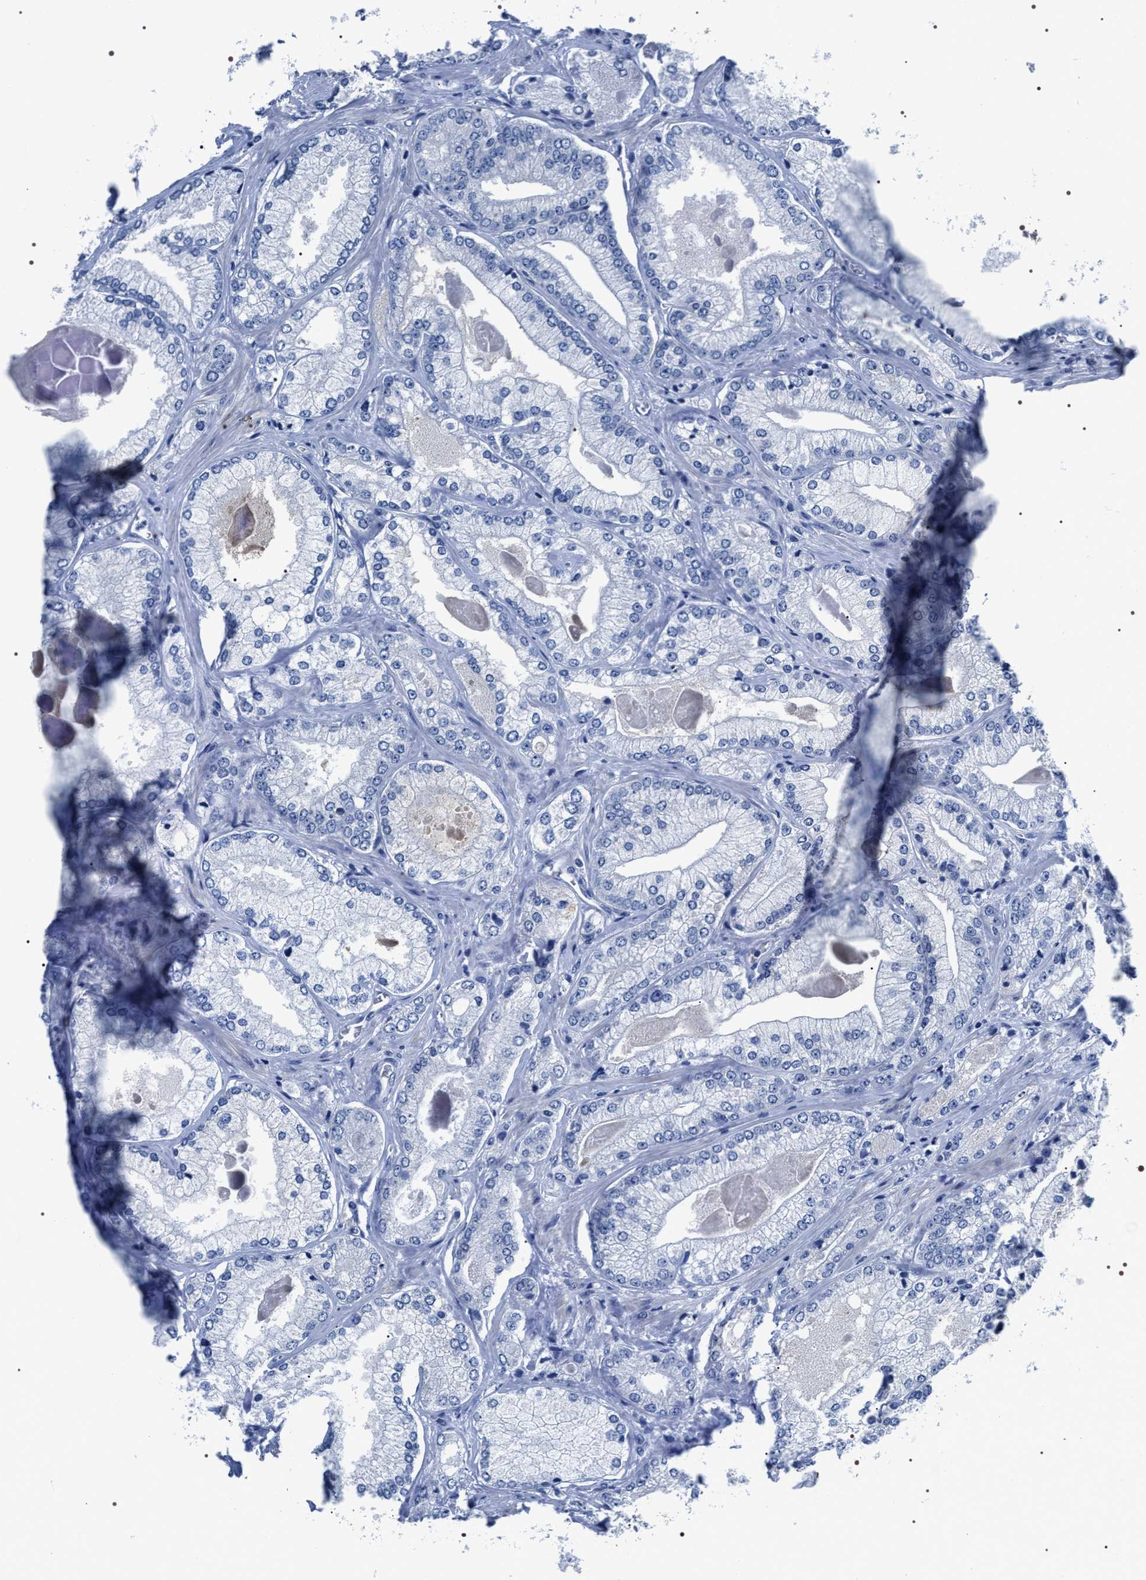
{"staining": {"intensity": "negative", "quantity": "none", "location": "none"}, "tissue": "prostate cancer", "cell_type": "Tumor cells", "image_type": "cancer", "snomed": [{"axis": "morphology", "description": "Adenocarcinoma, Low grade"}, {"axis": "topography", "description": "Prostate"}], "caption": "Photomicrograph shows no significant protein positivity in tumor cells of prostate cancer (adenocarcinoma (low-grade)).", "gene": "ADH4", "patient": {"sex": "male", "age": 65}}